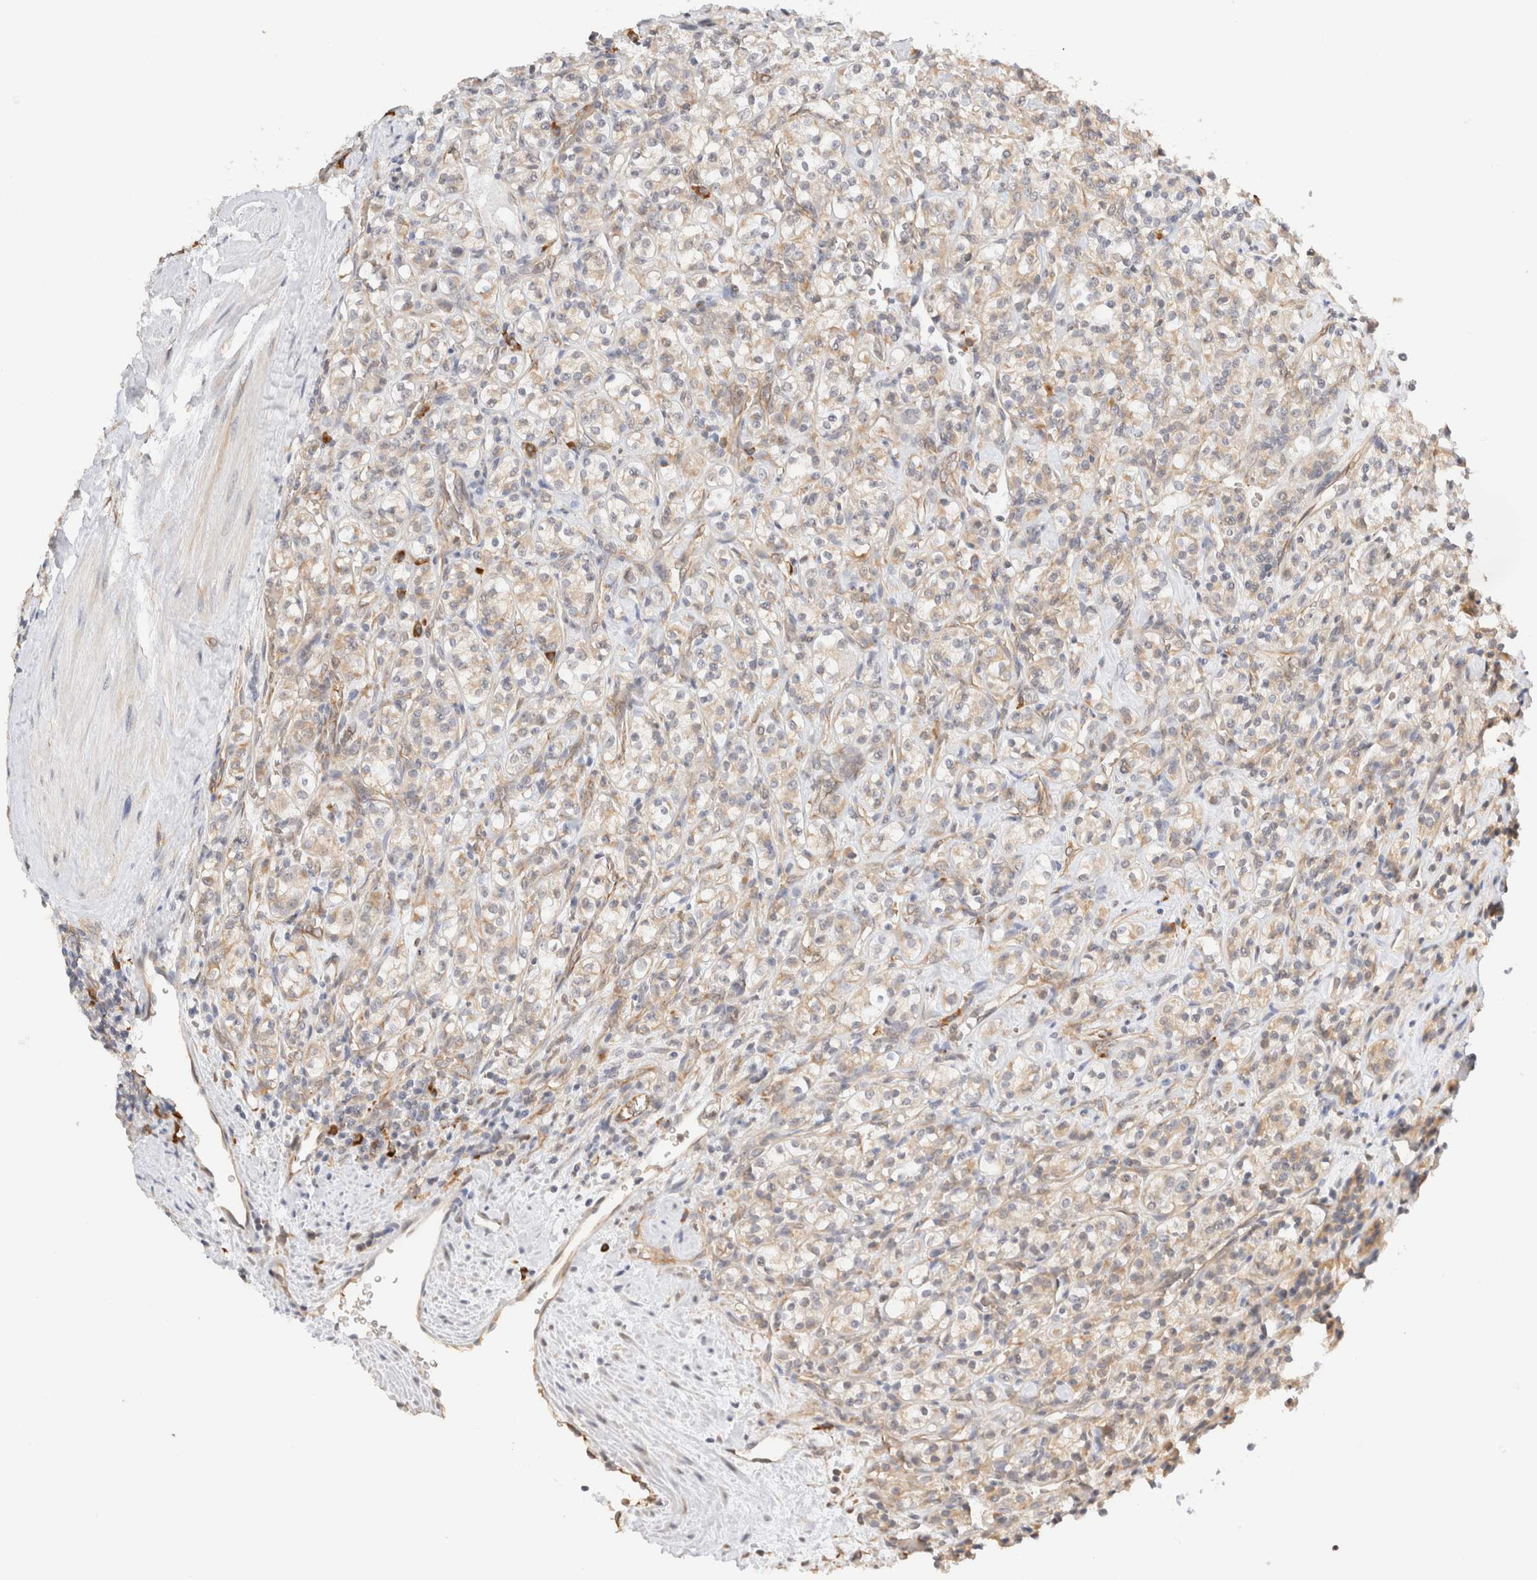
{"staining": {"intensity": "weak", "quantity": "25%-75%", "location": "cytoplasmic/membranous"}, "tissue": "renal cancer", "cell_type": "Tumor cells", "image_type": "cancer", "snomed": [{"axis": "morphology", "description": "Adenocarcinoma, NOS"}, {"axis": "topography", "description": "Kidney"}], "caption": "Immunohistochemistry (DAB (3,3'-diaminobenzidine)) staining of renal cancer shows weak cytoplasmic/membranous protein expression in about 25%-75% of tumor cells.", "gene": "SYVN1", "patient": {"sex": "male", "age": 77}}